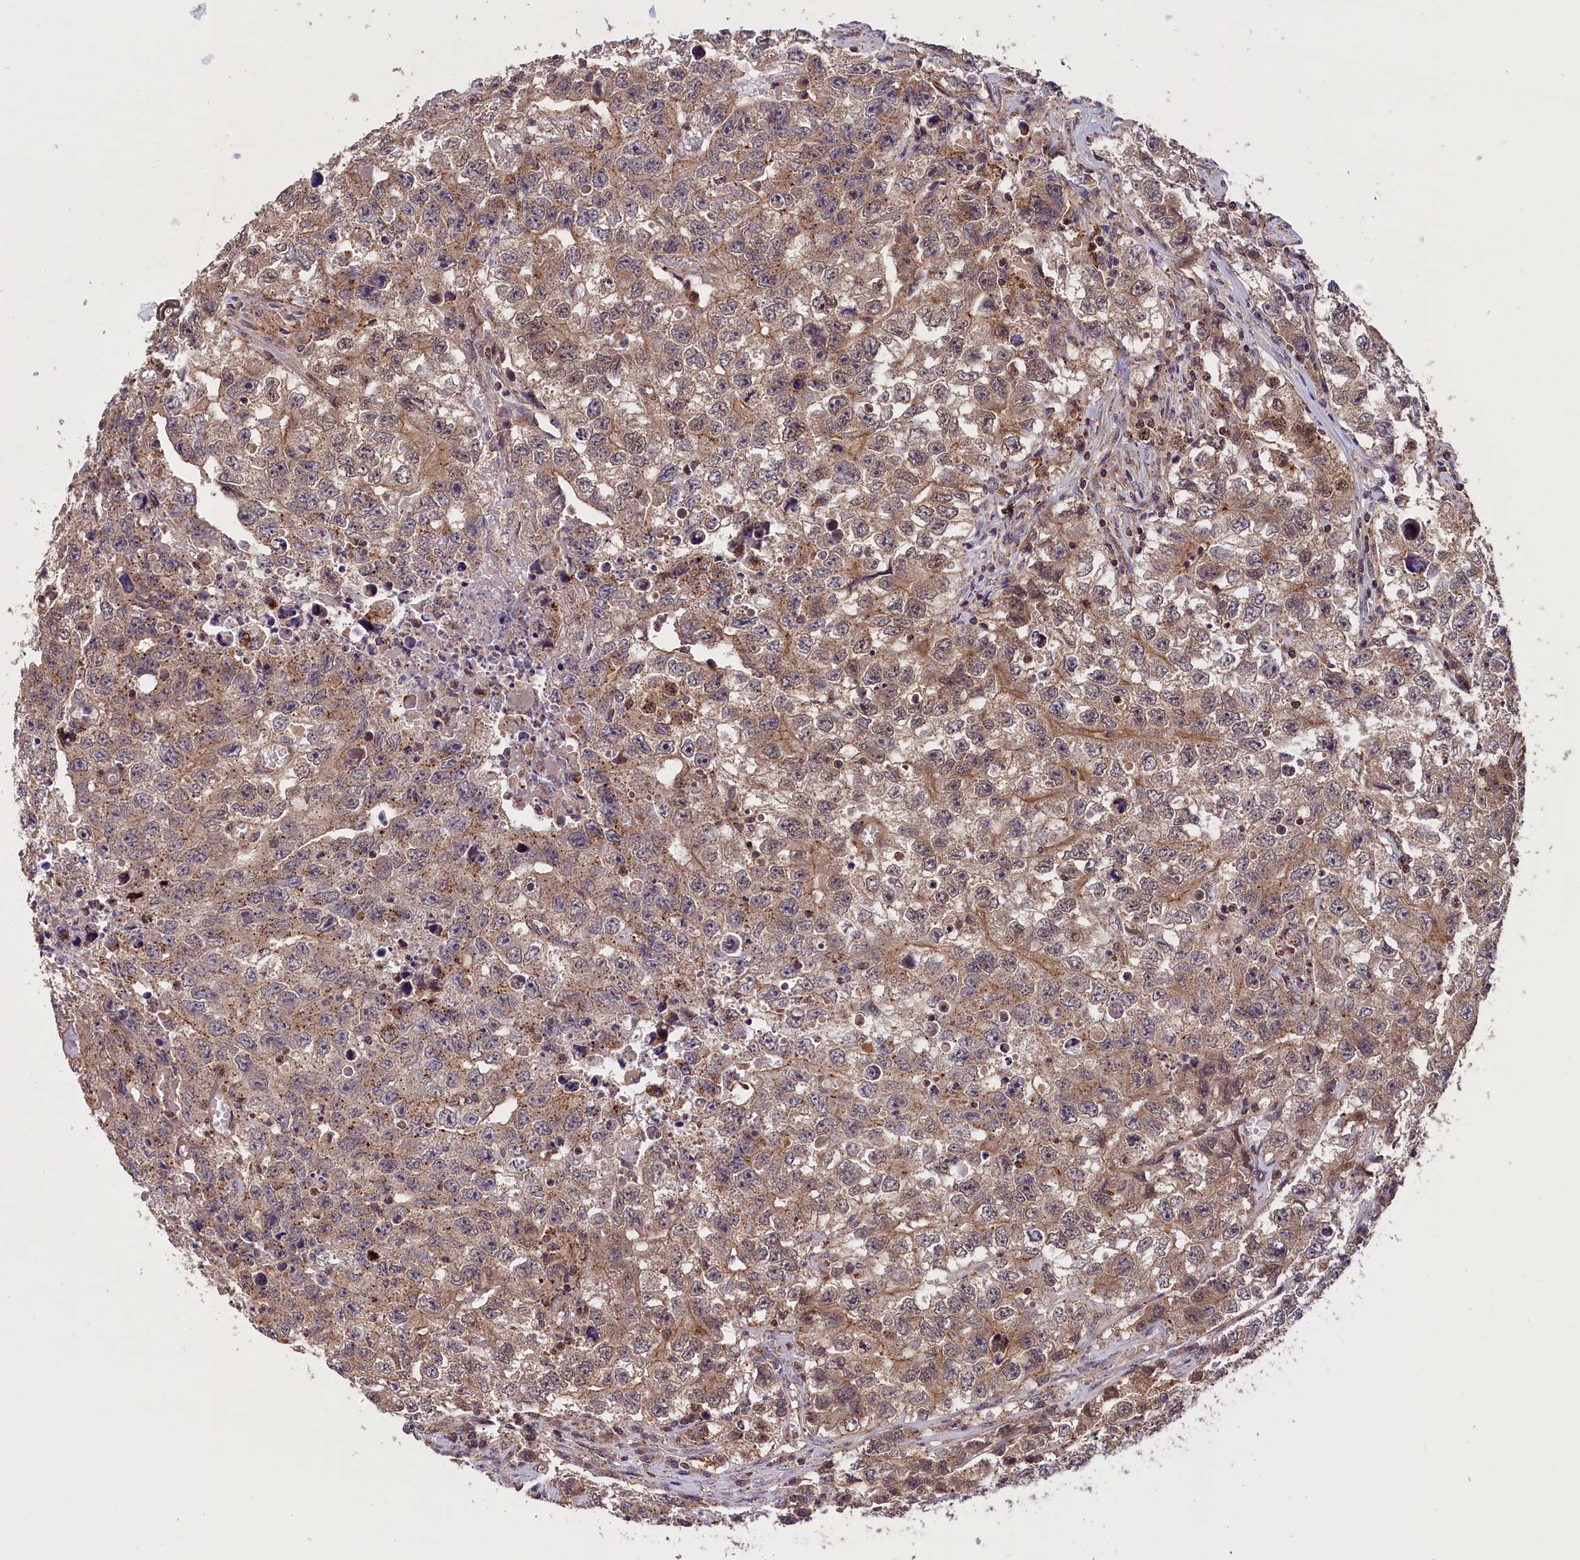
{"staining": {"intensity": "moderate", "quantity": "25%-75%", "location": "cytoplasmic/membranous"}, "tissue": "testis cancer", "cell_type": "Tumor cells", "image_type": "cancer", "snomed": [{"axis": "morphology", "description": "Seminoma, NOS"}, {"axis": "morphology", "description": "Carcinoma, Embryonal, NOS"}, {"axis": "topography", "description": "Testis"}], "caption": "Protein expression by IHC displays moderate cytoplasmic/membranous positivity in about 25%-75% of tumor cells in testis seminoma.", "gene": "IST1", "patient": {"sex": "male", "age": 43}}